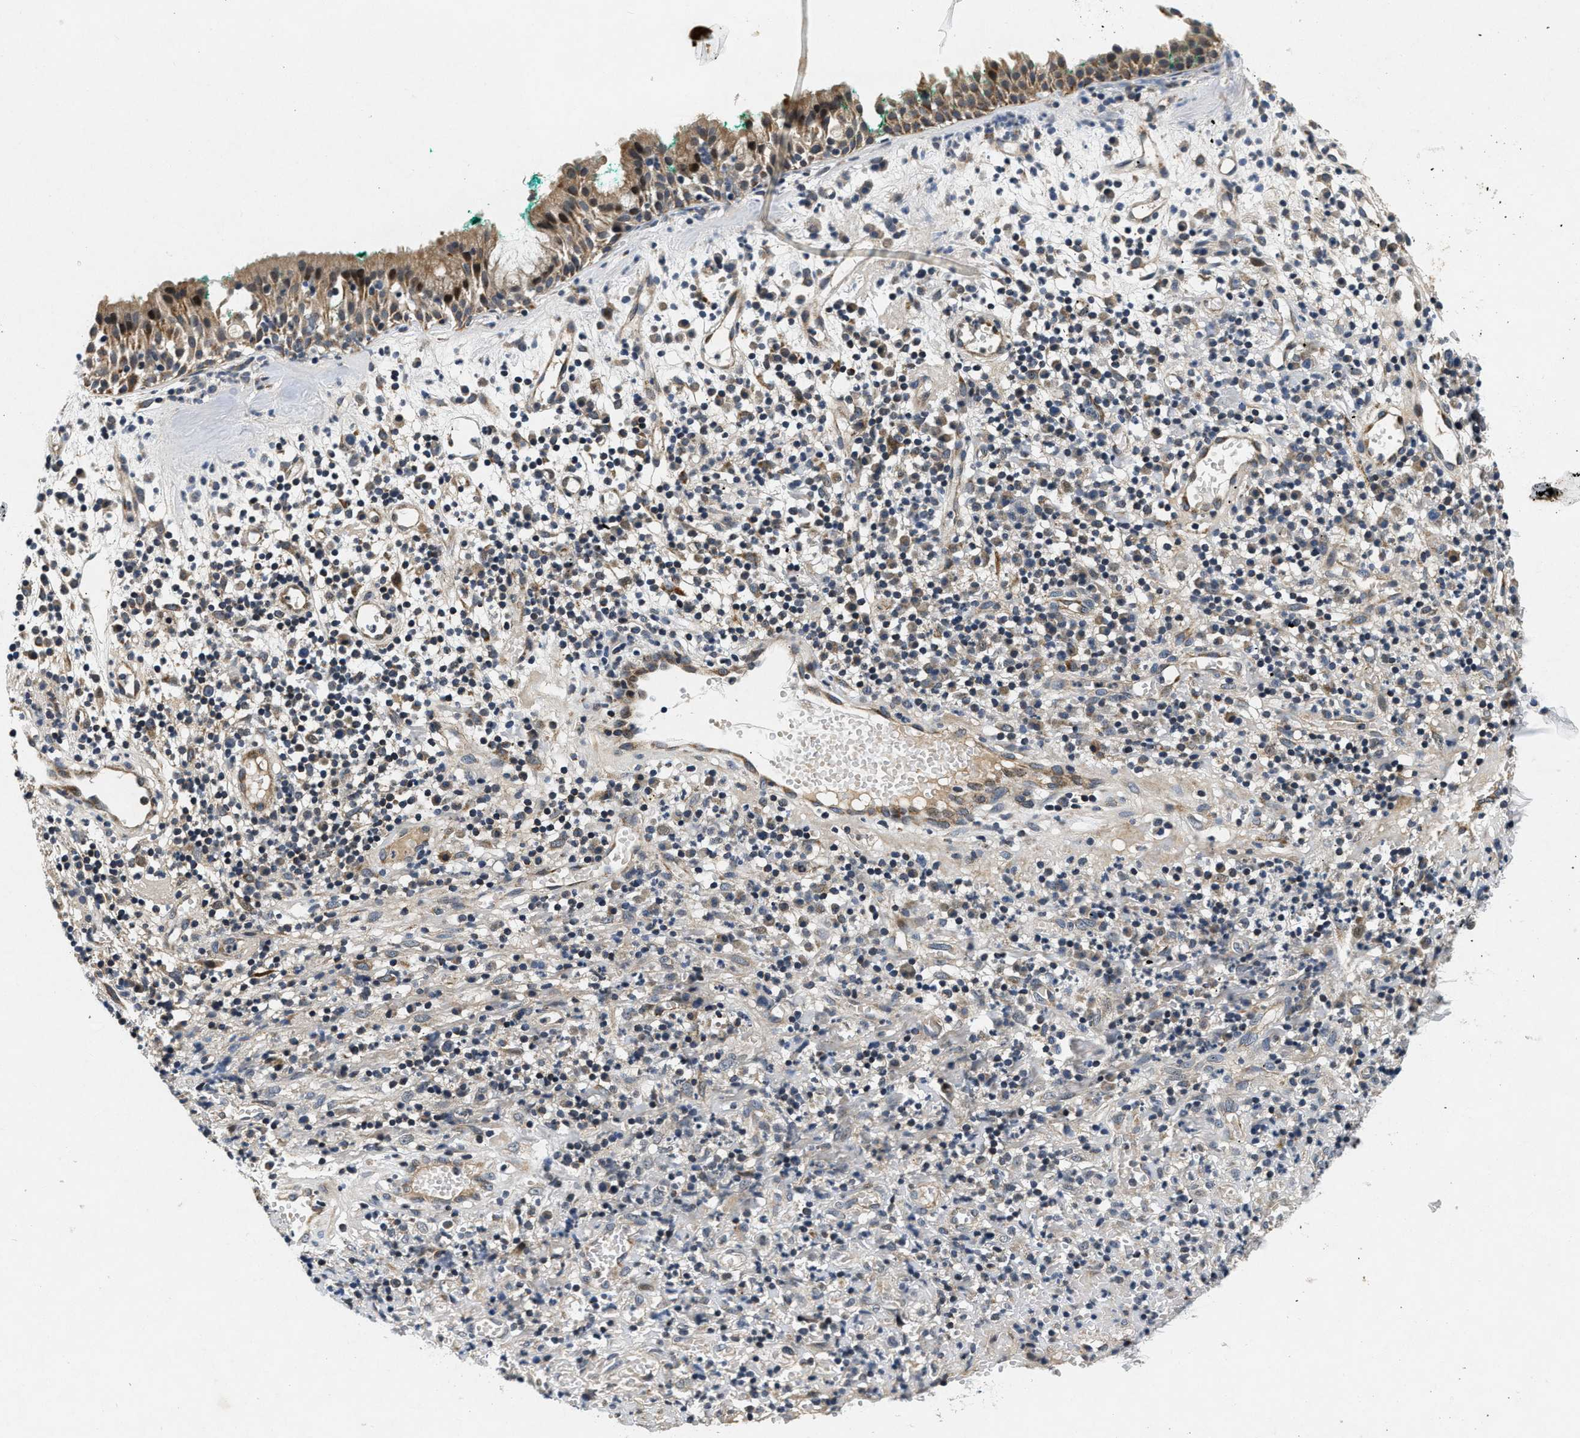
{"staining": {"intensity": "moderate", "quantity": ">75%", "location": "cytoplasmic/membranous"}, "tissue": "nasopharynx", "cell_type": "Respiratory epithelial cells", "image_type": "normal", "snomed": [{"axis": "morphology", "description": "Normal tissue, NOS"}, {"axis": "morphology", "description": "Basal cell carcinoma"}, {"axis": "topography", "description": "Cartilage tissue"}, {"axis": "topography", "description": "Nasopharynx"}, {"axis": "topography", "description": "Oral tissue"}], "caption": "The photomicrograph exhibits immunohistochemical staining of benign nasopharynx. There is moderate cytoplasmic/membranous positivity is appreciated in about >75% of respiratory epithelial cells.", "gene": "PDP1", "patient": {"sex": "female", "age": 77}}